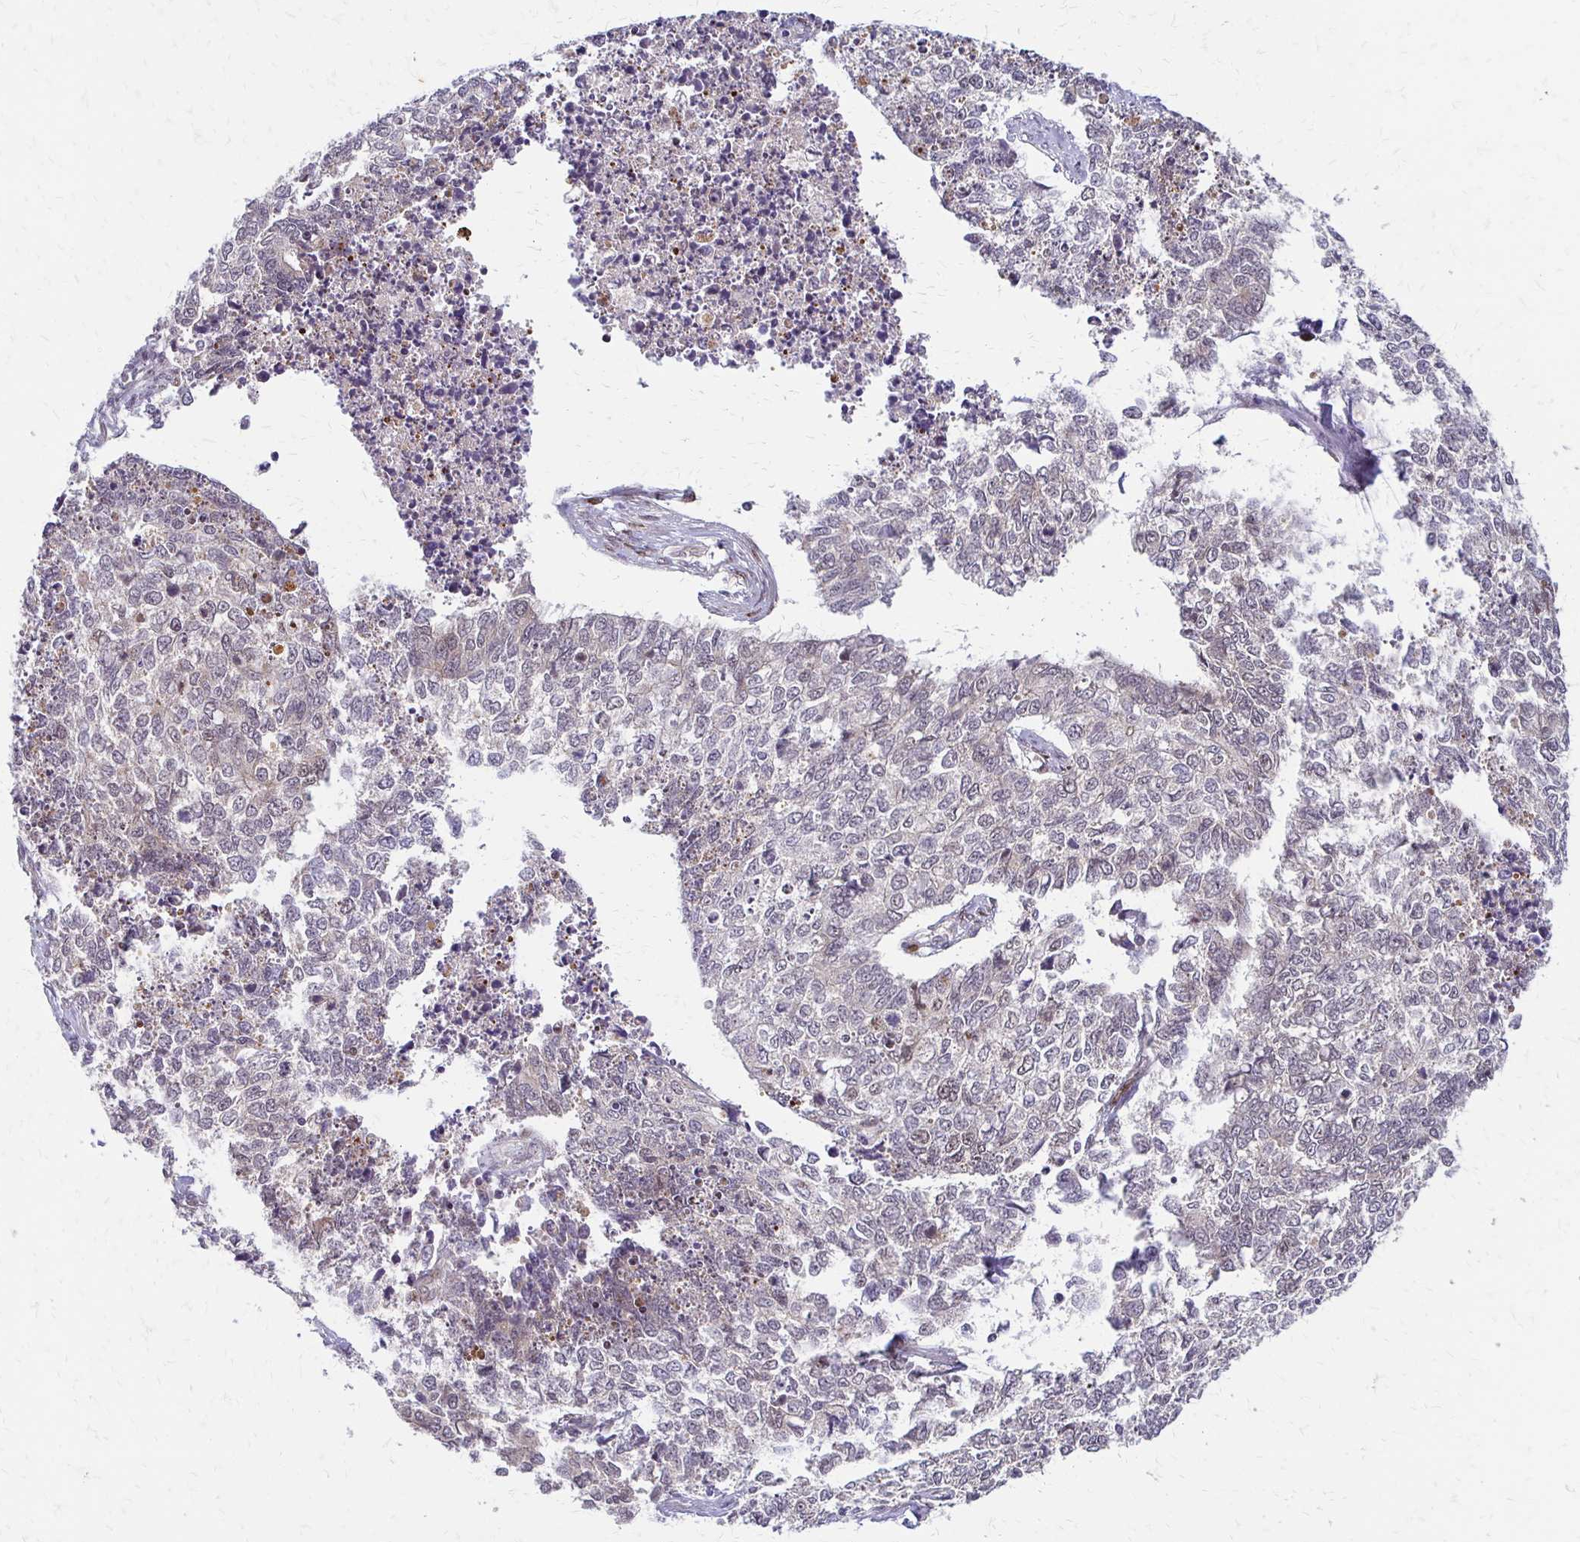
{"staining": {"intensity": "negative", "quantity": "none", "location": "none"}, "tissue": "cervical cancer", "cell_type": "Tumor cells", "image_type": "cancer", "snomed": [{"axis": "morphology", "description": "Adenocarcinoma, NOS"}, {"axis": "topography", "description": "Cervix"}], "caption": "An IHC histopathology image of adenocarcinoma (cervical) is shown. There is no staining in tumor cells of adenocarcinoma (cervical).", "gene": "TRIR", "patient": {"sex": "female", "age": 63}}